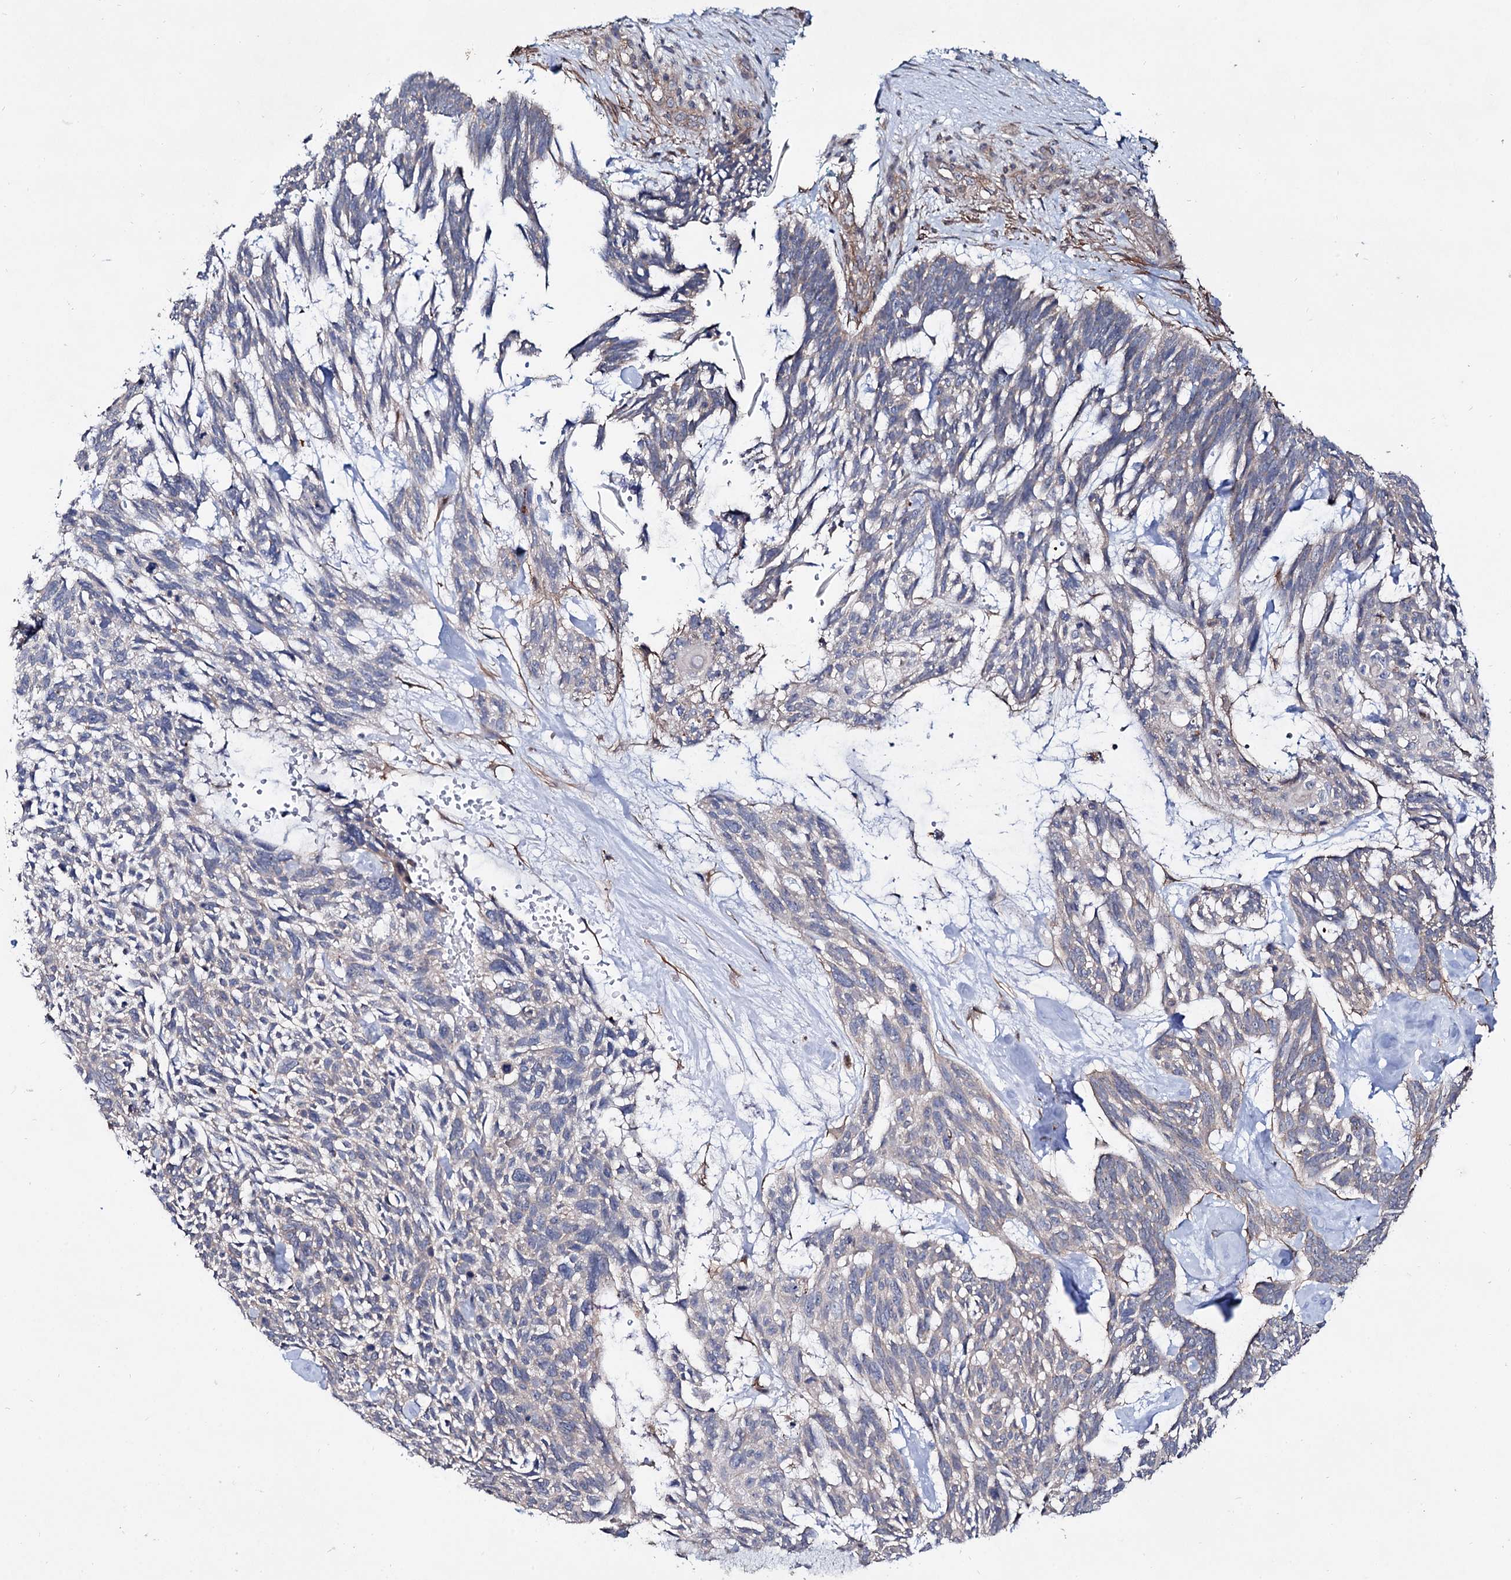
{"staining": {"intensity": "weak", "quantity": "<25%", "location": "cytoplasmic/membranous"}, "tissue": "skin cancer", "cell_type": "Tumor cells", "image_type": "cancer", "snomed": [{"axis": "morphology", "description": "Basal cell carcinoma"}, {"axis": "topography", "description": "Skin"}], "caption": "The photomicrograph displays no staining of tumor cells in skin cancer.", "gene": "SEC24A", "patient": {"sex": "male", "age": 88}}